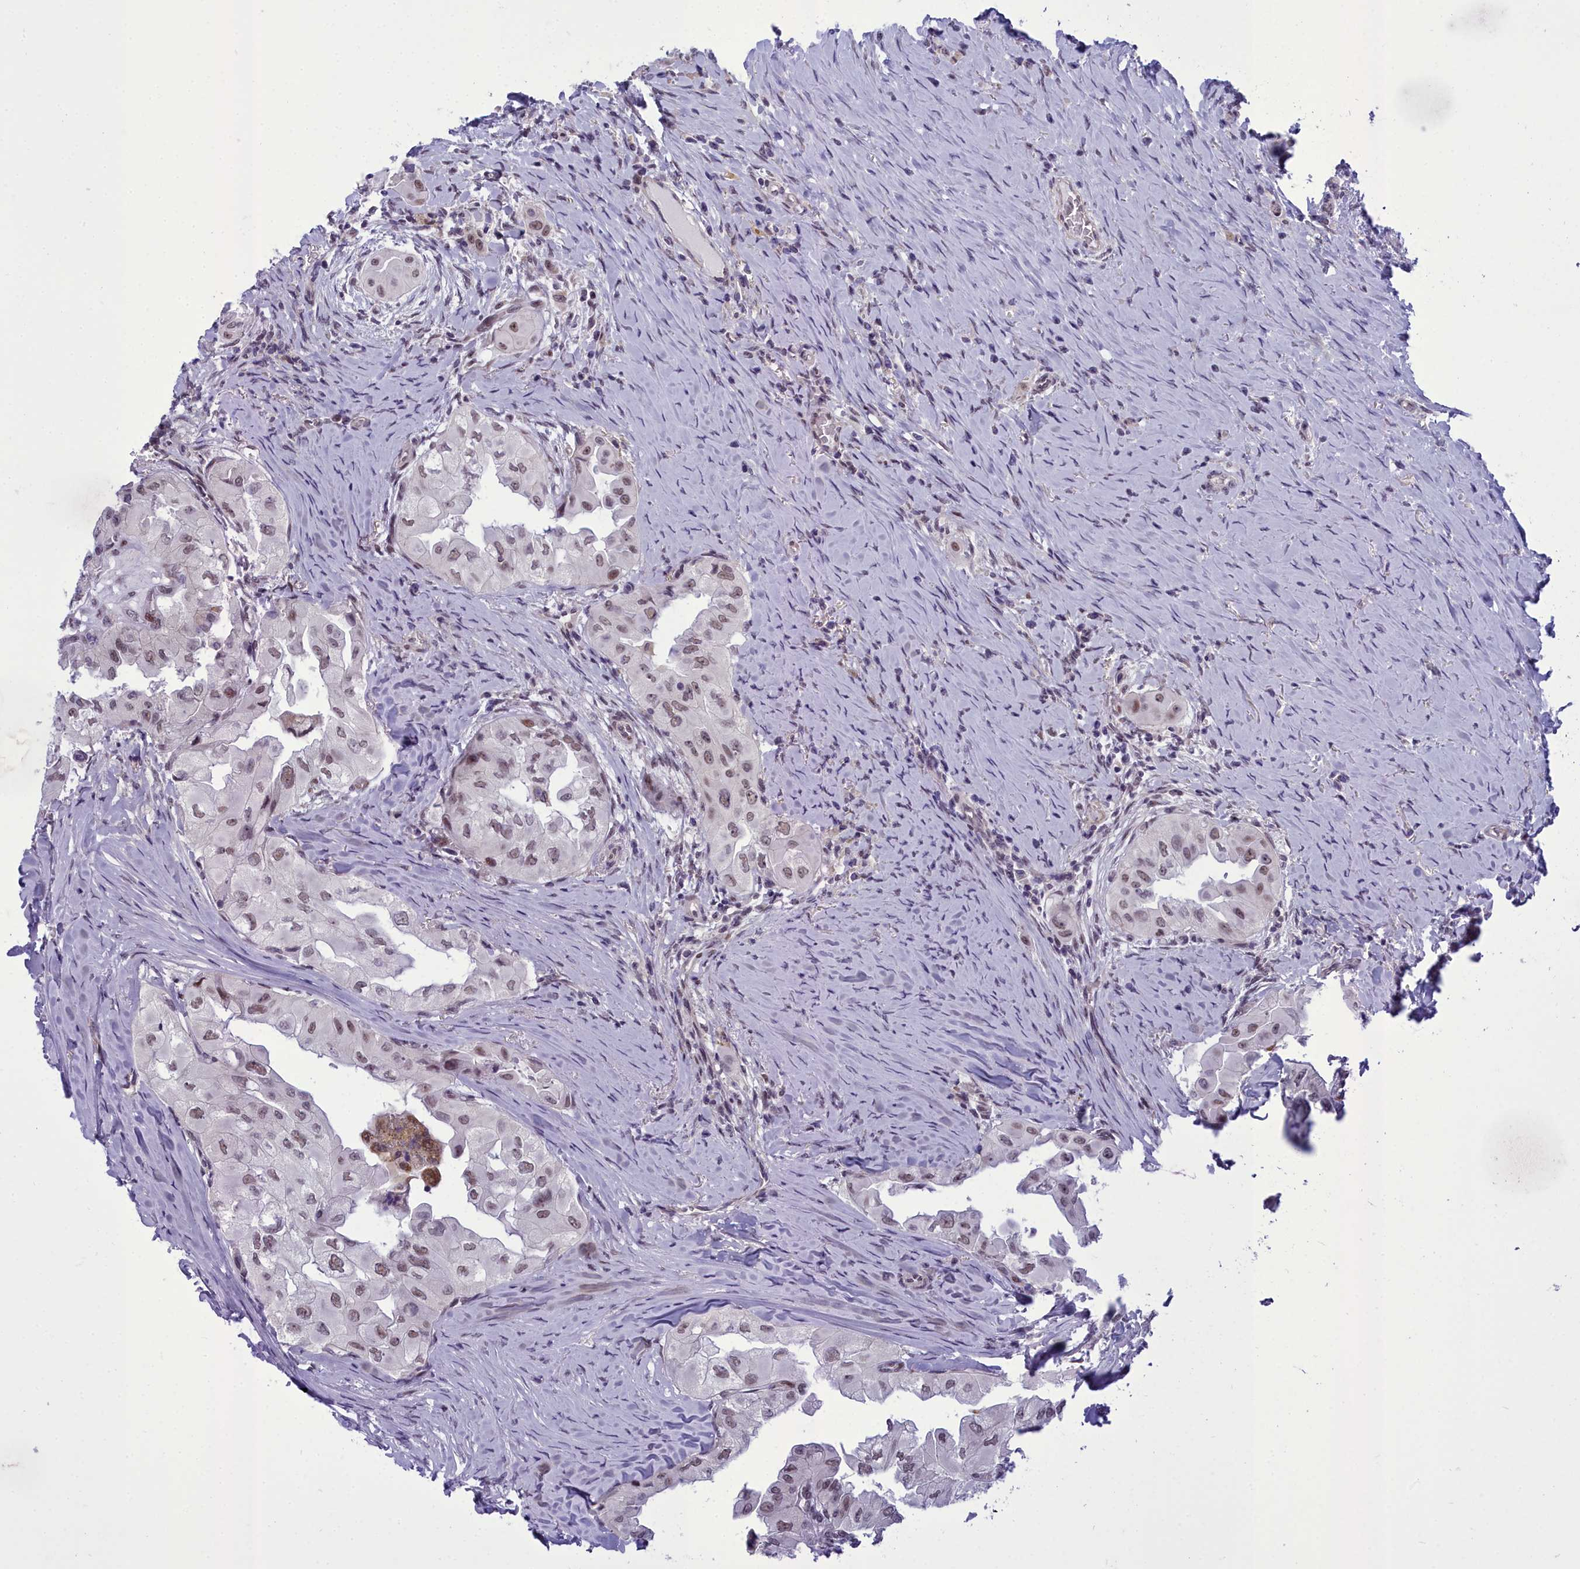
{"staining": {"intensity": "weak", "quantity": ">75%", "location": "nuclear"}, "tissue": "thyroid cancer", "cell_type": "Tumor cells", "image_type": "cancer", "snomed": [{"axis": "morphology", "description": "Papillary adenocarcinoma, NOS"}, {"axis": "topography", "description": "Thyroid gland"}], "caption": "Protein staining of papillary adenocarcinoma (thyroid) tissue reveals weak nuclear staining in about >75% of tumor cells.", "gene": "CEACAM19", "patient": {"sex": "female", "age": 59}}